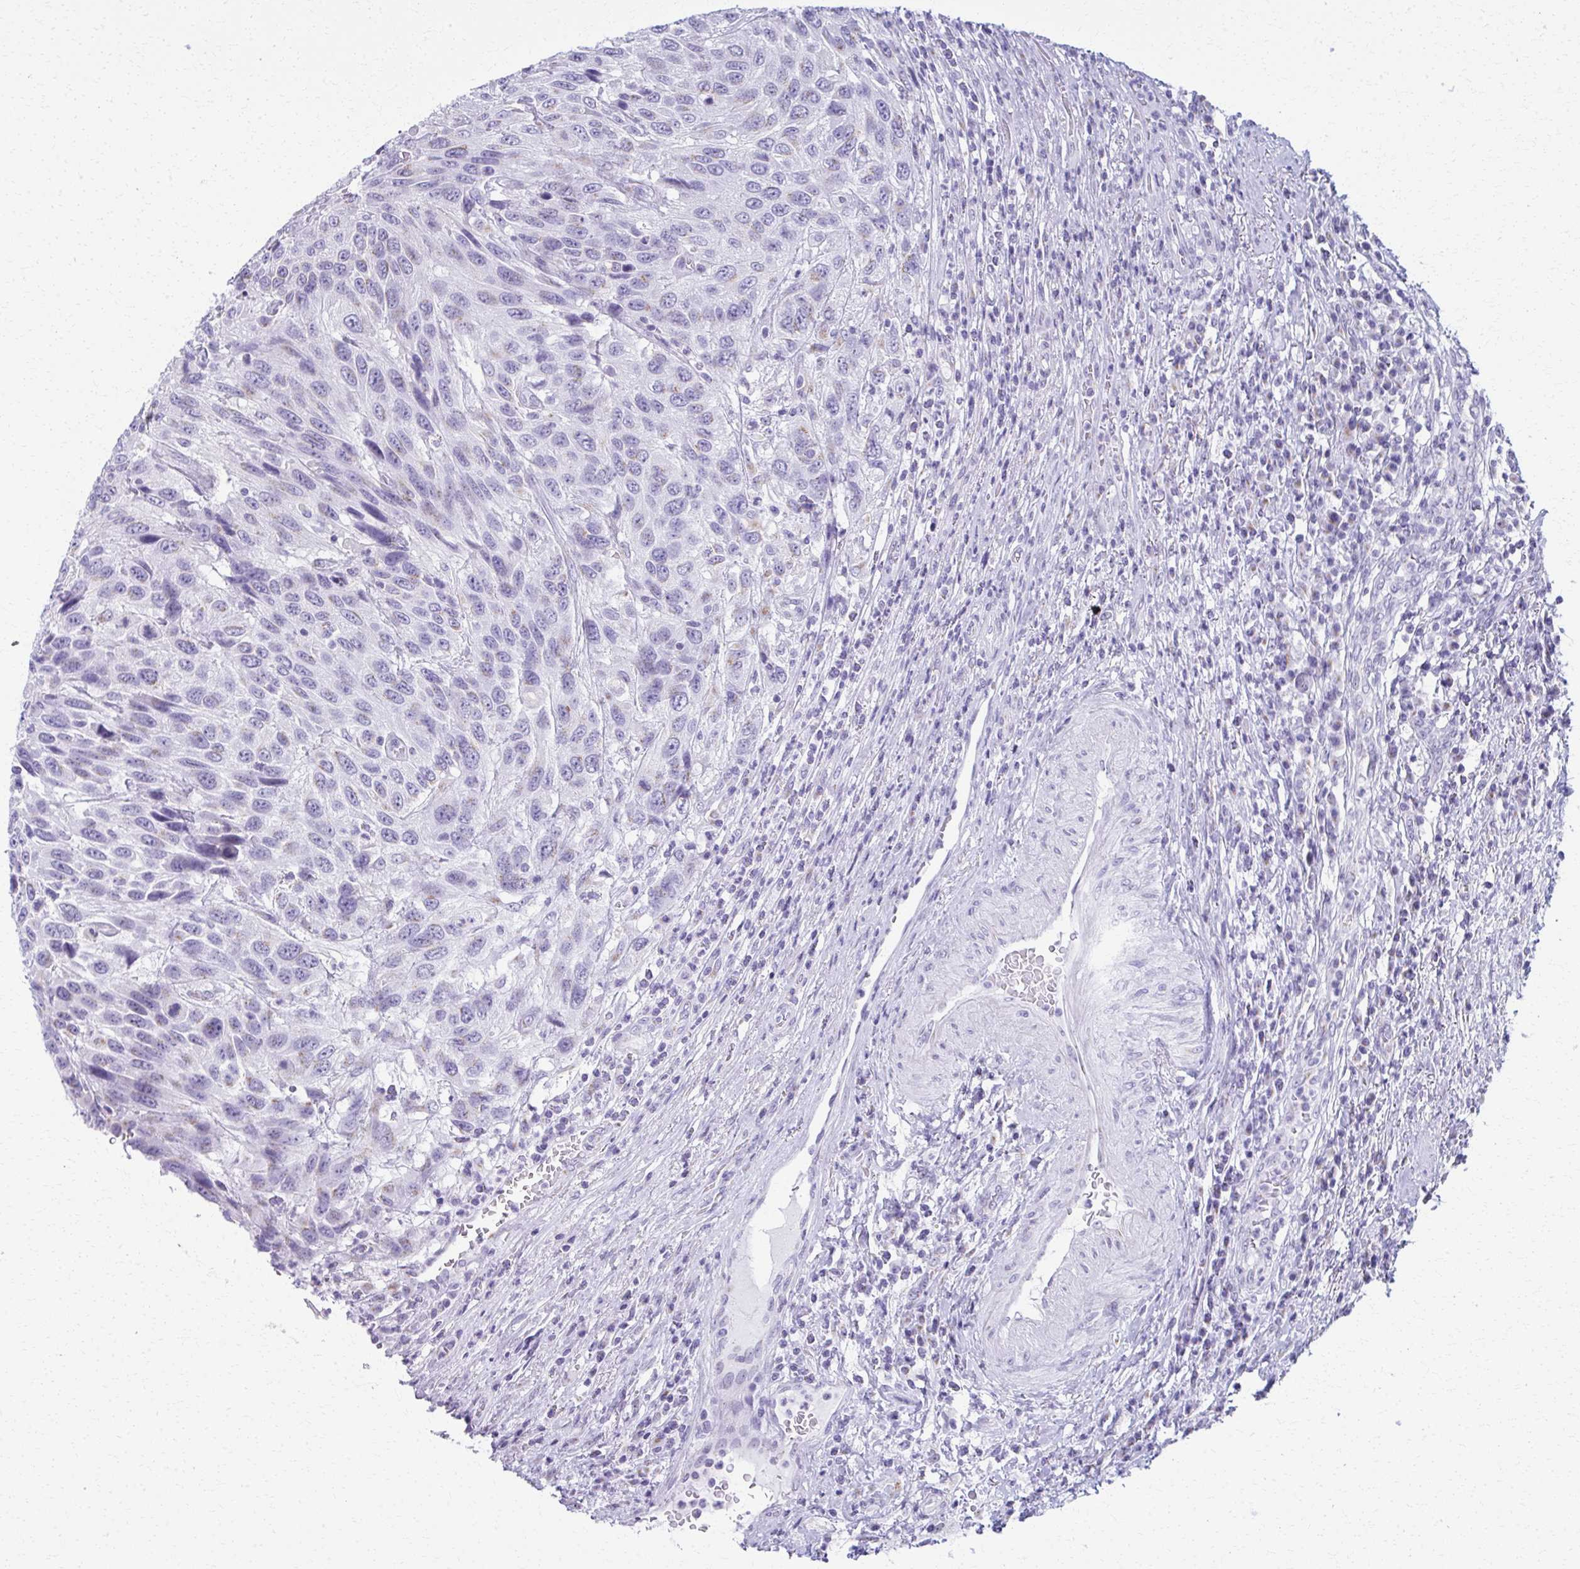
{"staining": {"intensity": "weak", "quantity": "<25%", "location": "cytoplasmic/membranous"}, "tissue": "urothelial cancer", "cell_type": "Tumor cells", "image_type": "cancer", "snomed": [{"axis": "morphology", "description": "Urothelial carcinoma, High grade"}, {"axis": "topography", "description": "Urinary bladder"}], "caption": "DAB immunohistochemical staining of urothelial carcinoma (high-grade) exhibits no significant expression in tumor cells.", "gene": "SCLY", "patient": {"sex": "female", "age": 70}}